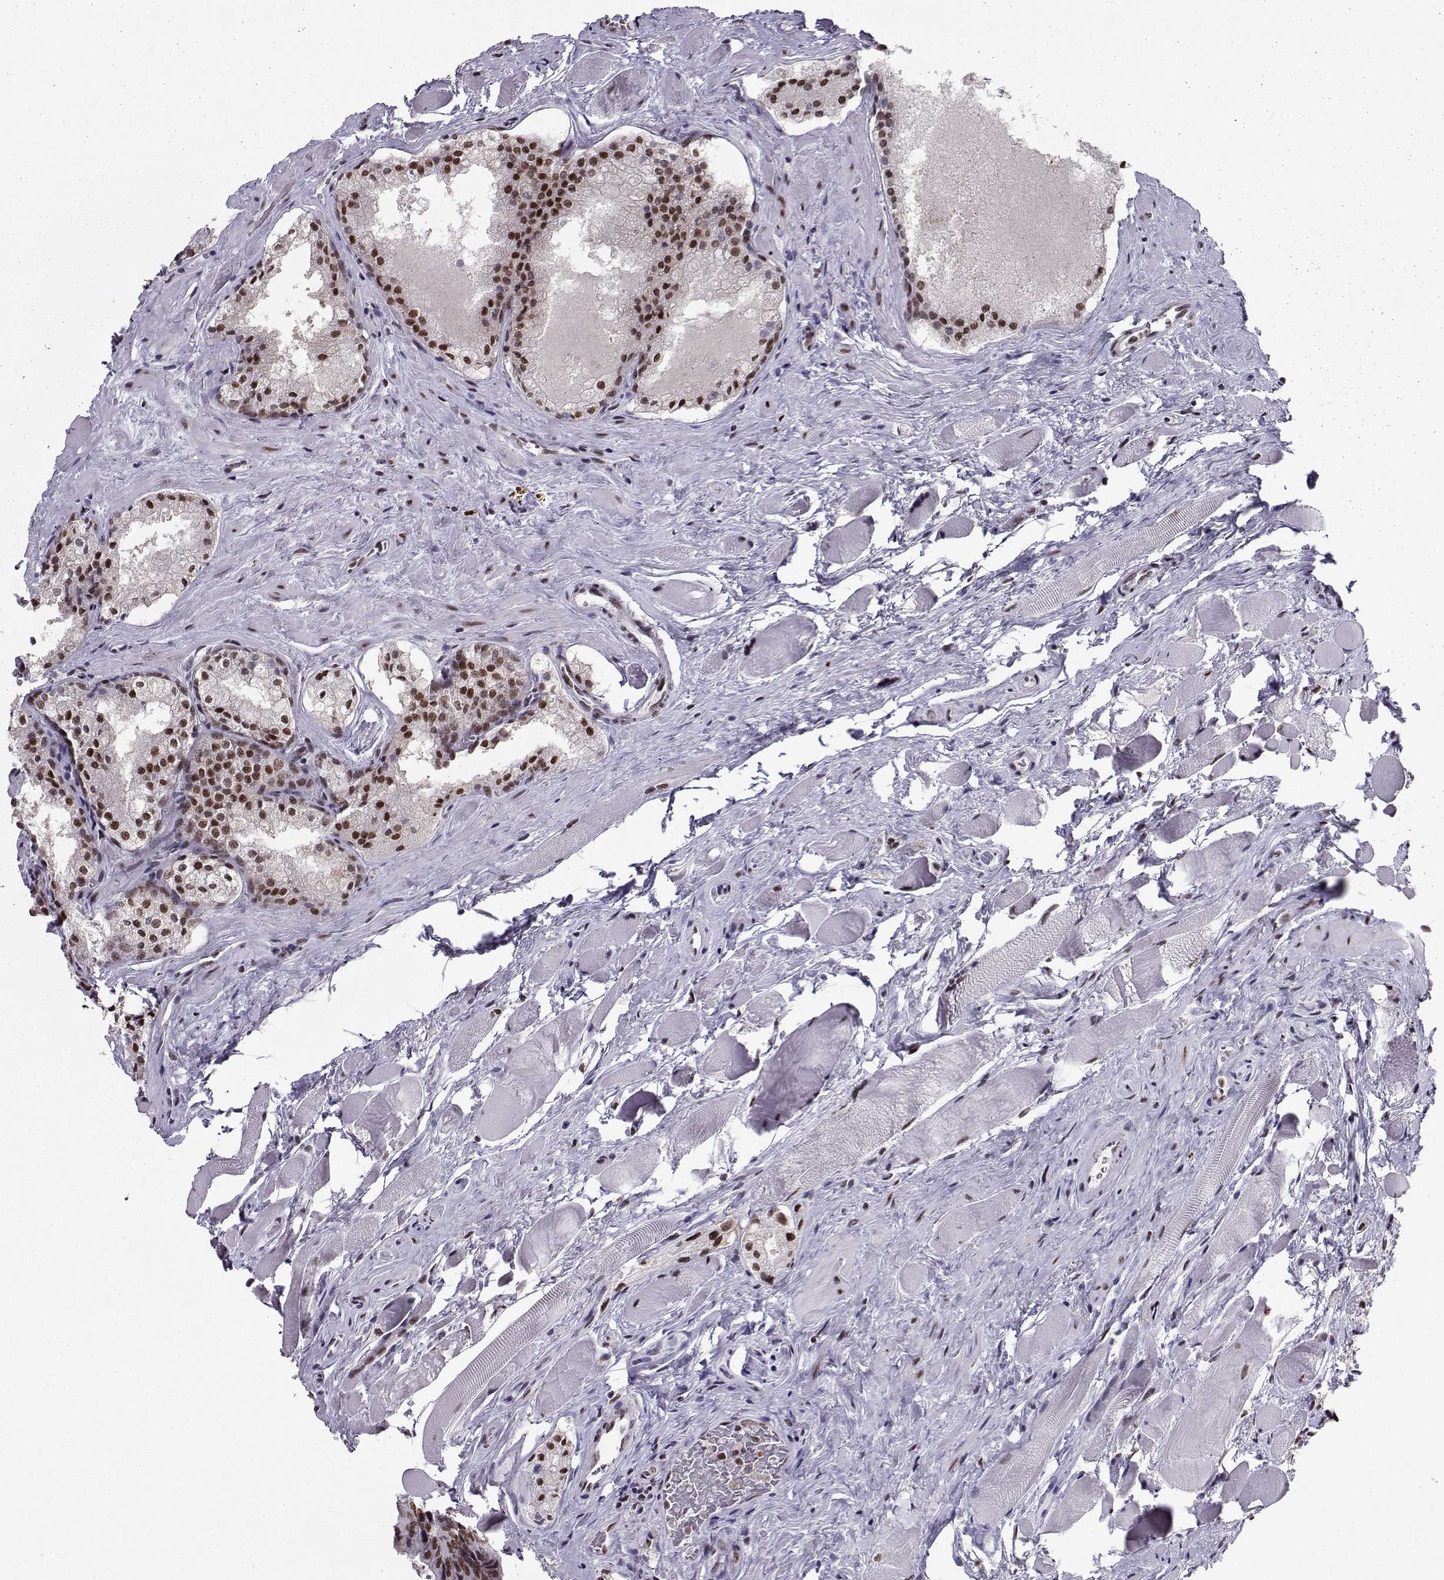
{"staining": {"intensity": "strong", "quantity": "25%-75%", "location": "nuclear"}, "tissue": "prostate cancer", "cell_type": "Tumor cells", "image_type": "cancer", "snomed": [{"axis": "morphology", "description": "Adenocarcinoma, NOS"}, {"axis": "morphology", "description": "Adenocarcinoma, High grade"}, {"axis": "topography", "description": "Prostate"}], "caption": "Tumor cells reveal high levels of strong nuclear staining in about 25%-75% of cells in prostate cancer.", "gene": "SNRPB2", "patient": {"sex": "male", "age": 62}}